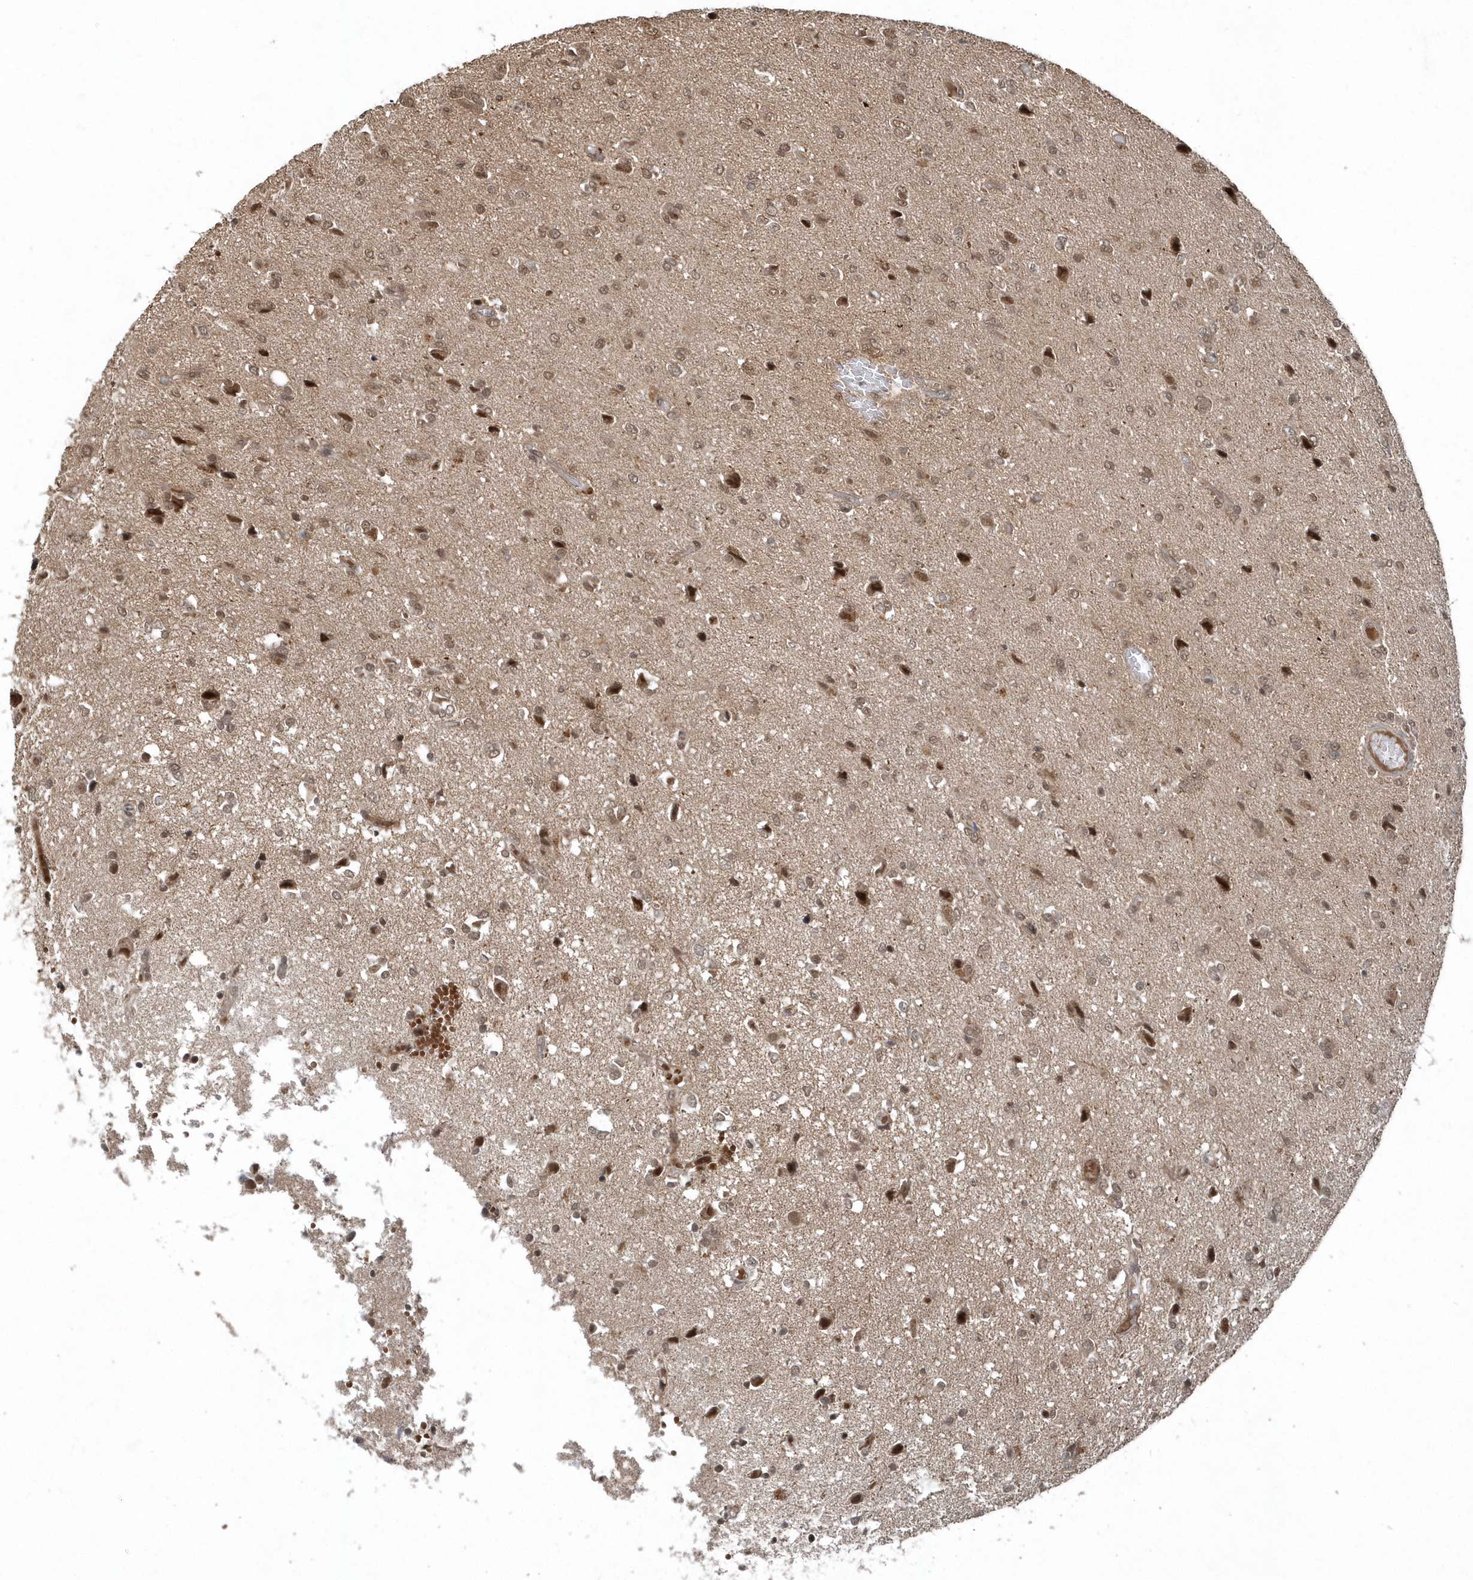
{"staining": {"intensity": "moderate", "quantity": ">75%", "location": "nuclear"}, "tissue": "glioma", "cell_type": "Tumor cells", "image_type": "cancer", "snomed": [{"axis": "morphology", "description": "Glioma, malignant, High grade"}, {"axis": "topography", "description": "Brain"}], "caption": "Protein staining reveals moderate nuclear staining in about >75% of tumor cells in malignant glioma (high-grade). (IHC, brightfield microscopy, high magnification).", "gene": "QTRT2", "patient": {"sex": "female", "age": 59}}